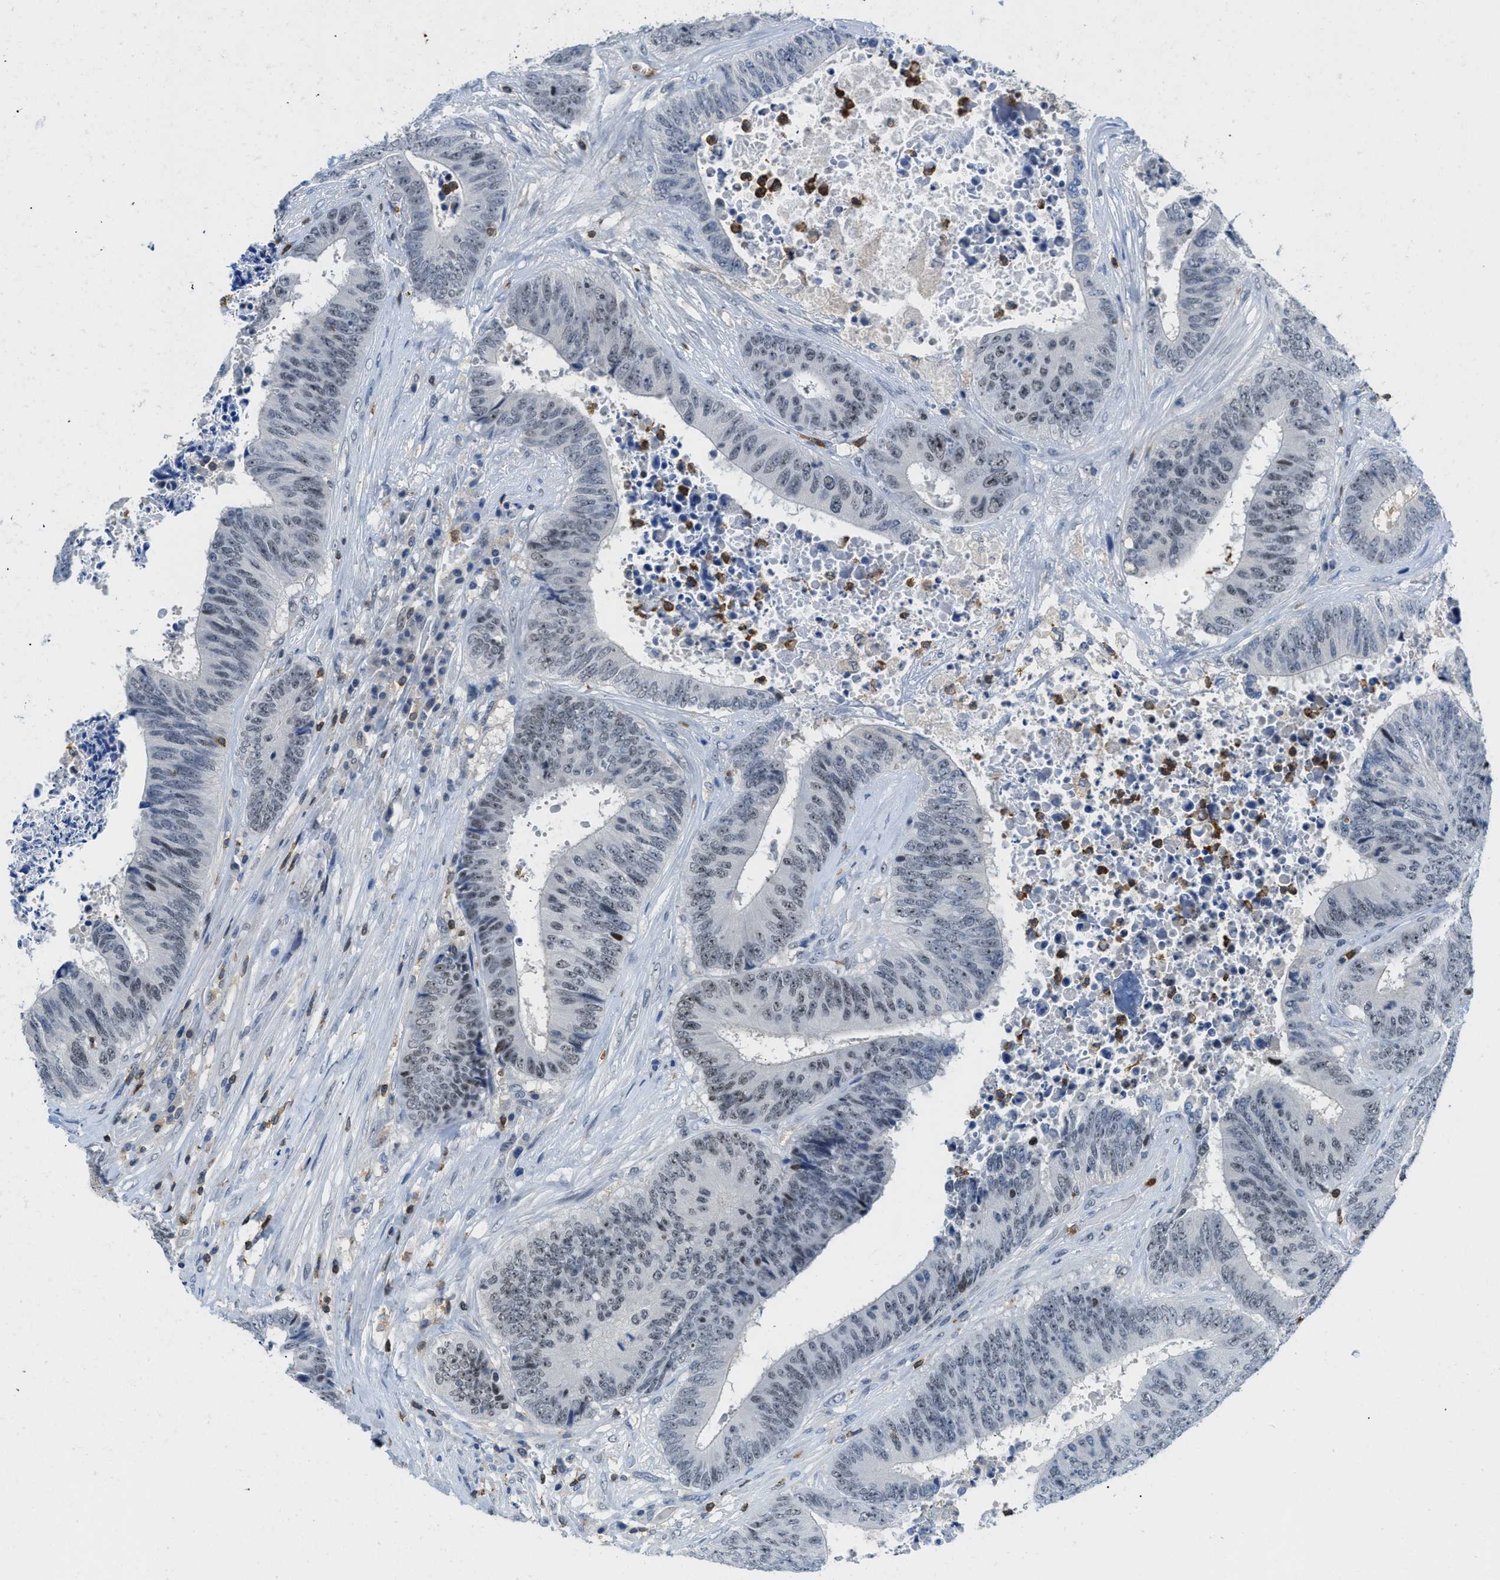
{"staining": {"intensity": "negative", "quantity": "none", "location": "none"}, "tissue": "colorectal cancer", "cell_type": "Tumor cells", "image_type": "cancer", "snomed": [{"axis": "morphology", "description": "Adenocarcinoma, NOS"}, {"axis": "topography", "description": "Rectum"}], "caption": "This is an immunohistochemistry micrograph of human colorectal adenocarcinoma. There is no expression in tumor cells.", "gene": "FAM151A", "patient": {"sex": "male", "age": 72}}